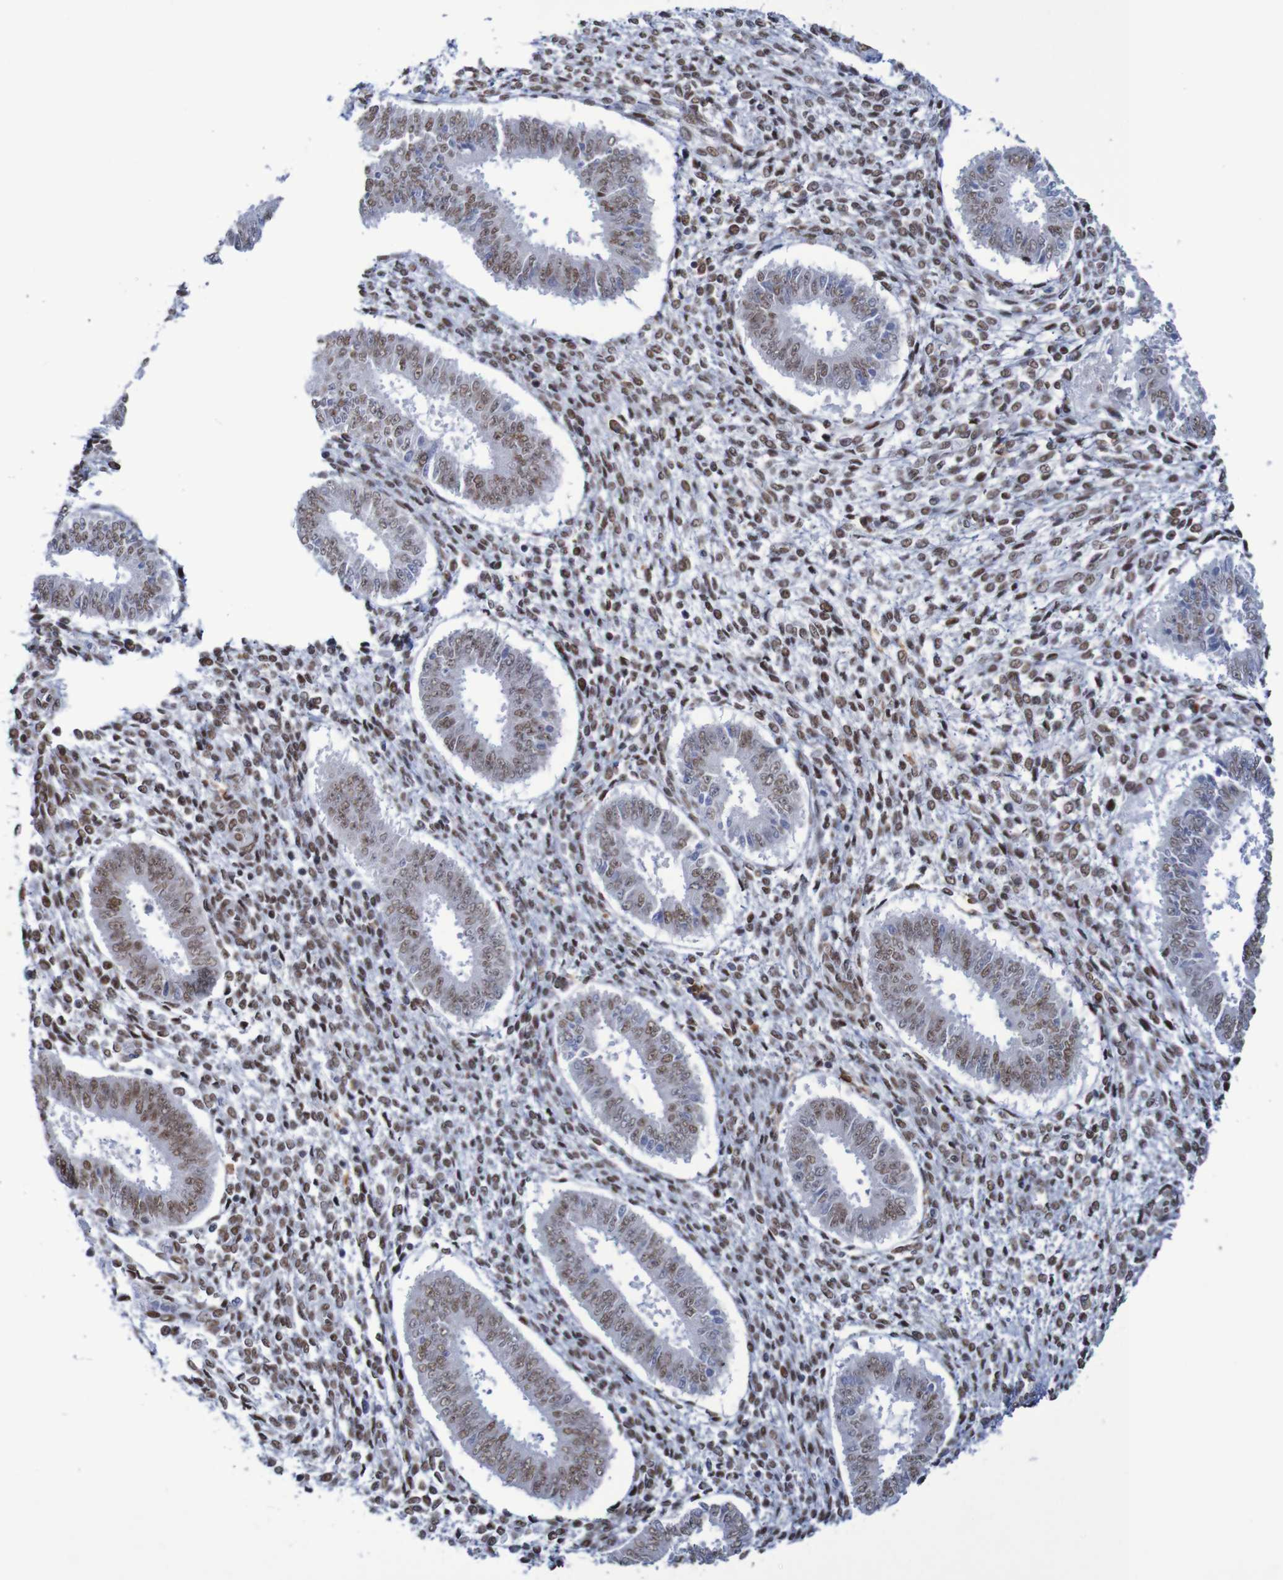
{"staining": {"intensity": "moderate", "quantity": "25%-75%", "location": "nuclear"}, "tissue": "endometrium", "cell_type": "Cells in endometrial stroma", "image_type": "normal", "snomed": [{"axis": "morphology", "description": "Normal tissue, NOS"}, {"axis": "topography", "description": "Endometrium"}], "caption": "Cells in endometrial stroma show moderate nuclear positivity in approximately 25%-75% of cells in benign endometrium.", "gene": "MRTFB", "patient": {"sex": "female", "age": 35}}